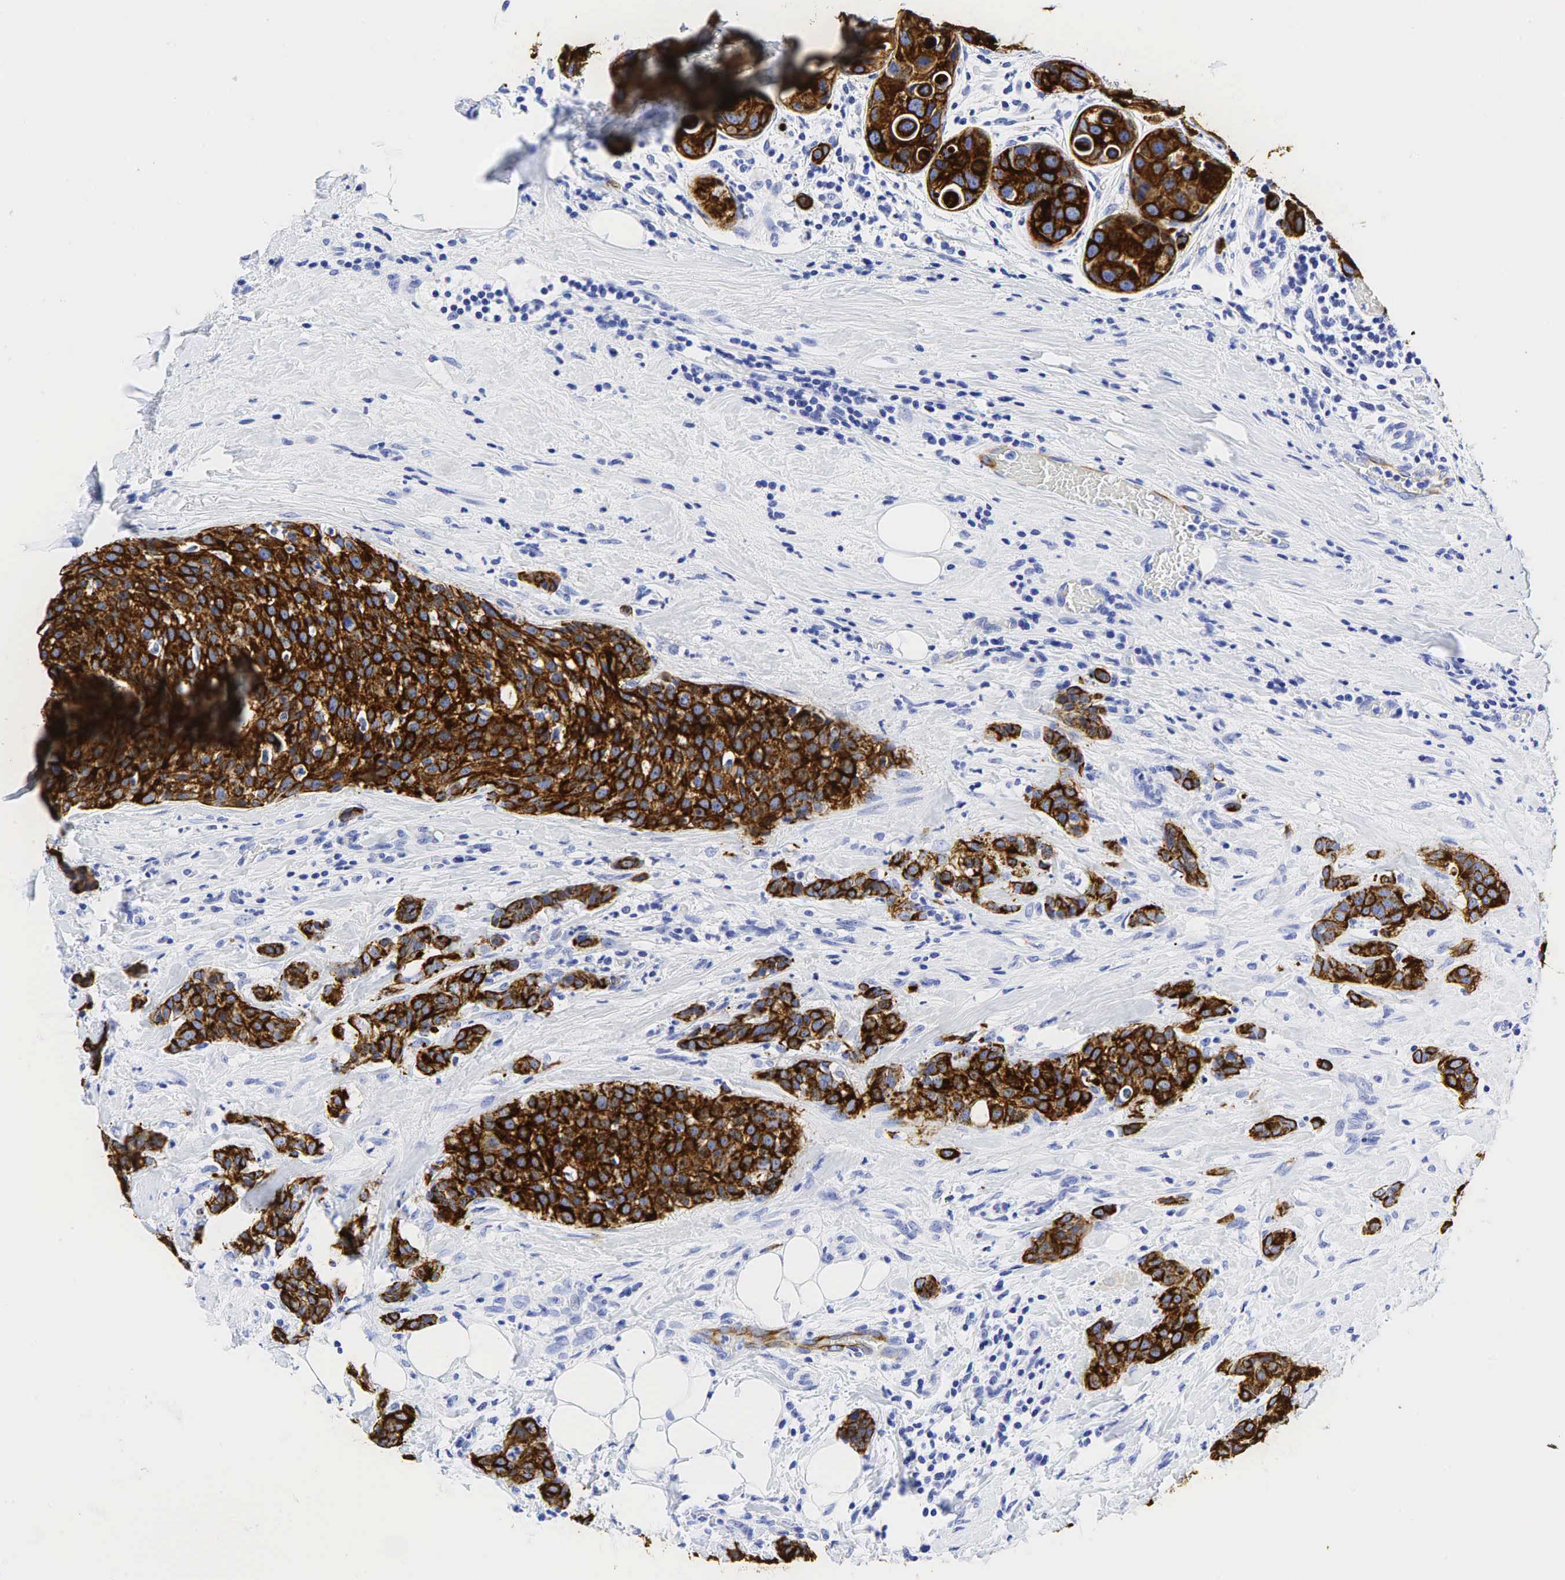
{"staining": {"intensity": "strong", "quantity": "25%-75%", "location": "cytoplasmic/membranous"}, "tissue": "breast cancer", "cell_type": "Tumor cells", "image_type": "cancer", "snomed": [{"axis": "morphology", "description": "Duct carcinoma"}, {"axis": "topography", "description": "Breast"}], "caption": "Protein expression analysis of human breast invasive ductal carcinoma reveals strong cytoplasmic/membranous staining in about 25%-75% of tumor cells.", "gene": "KRT7", "patient": {"sex": "female", "age": 45}}